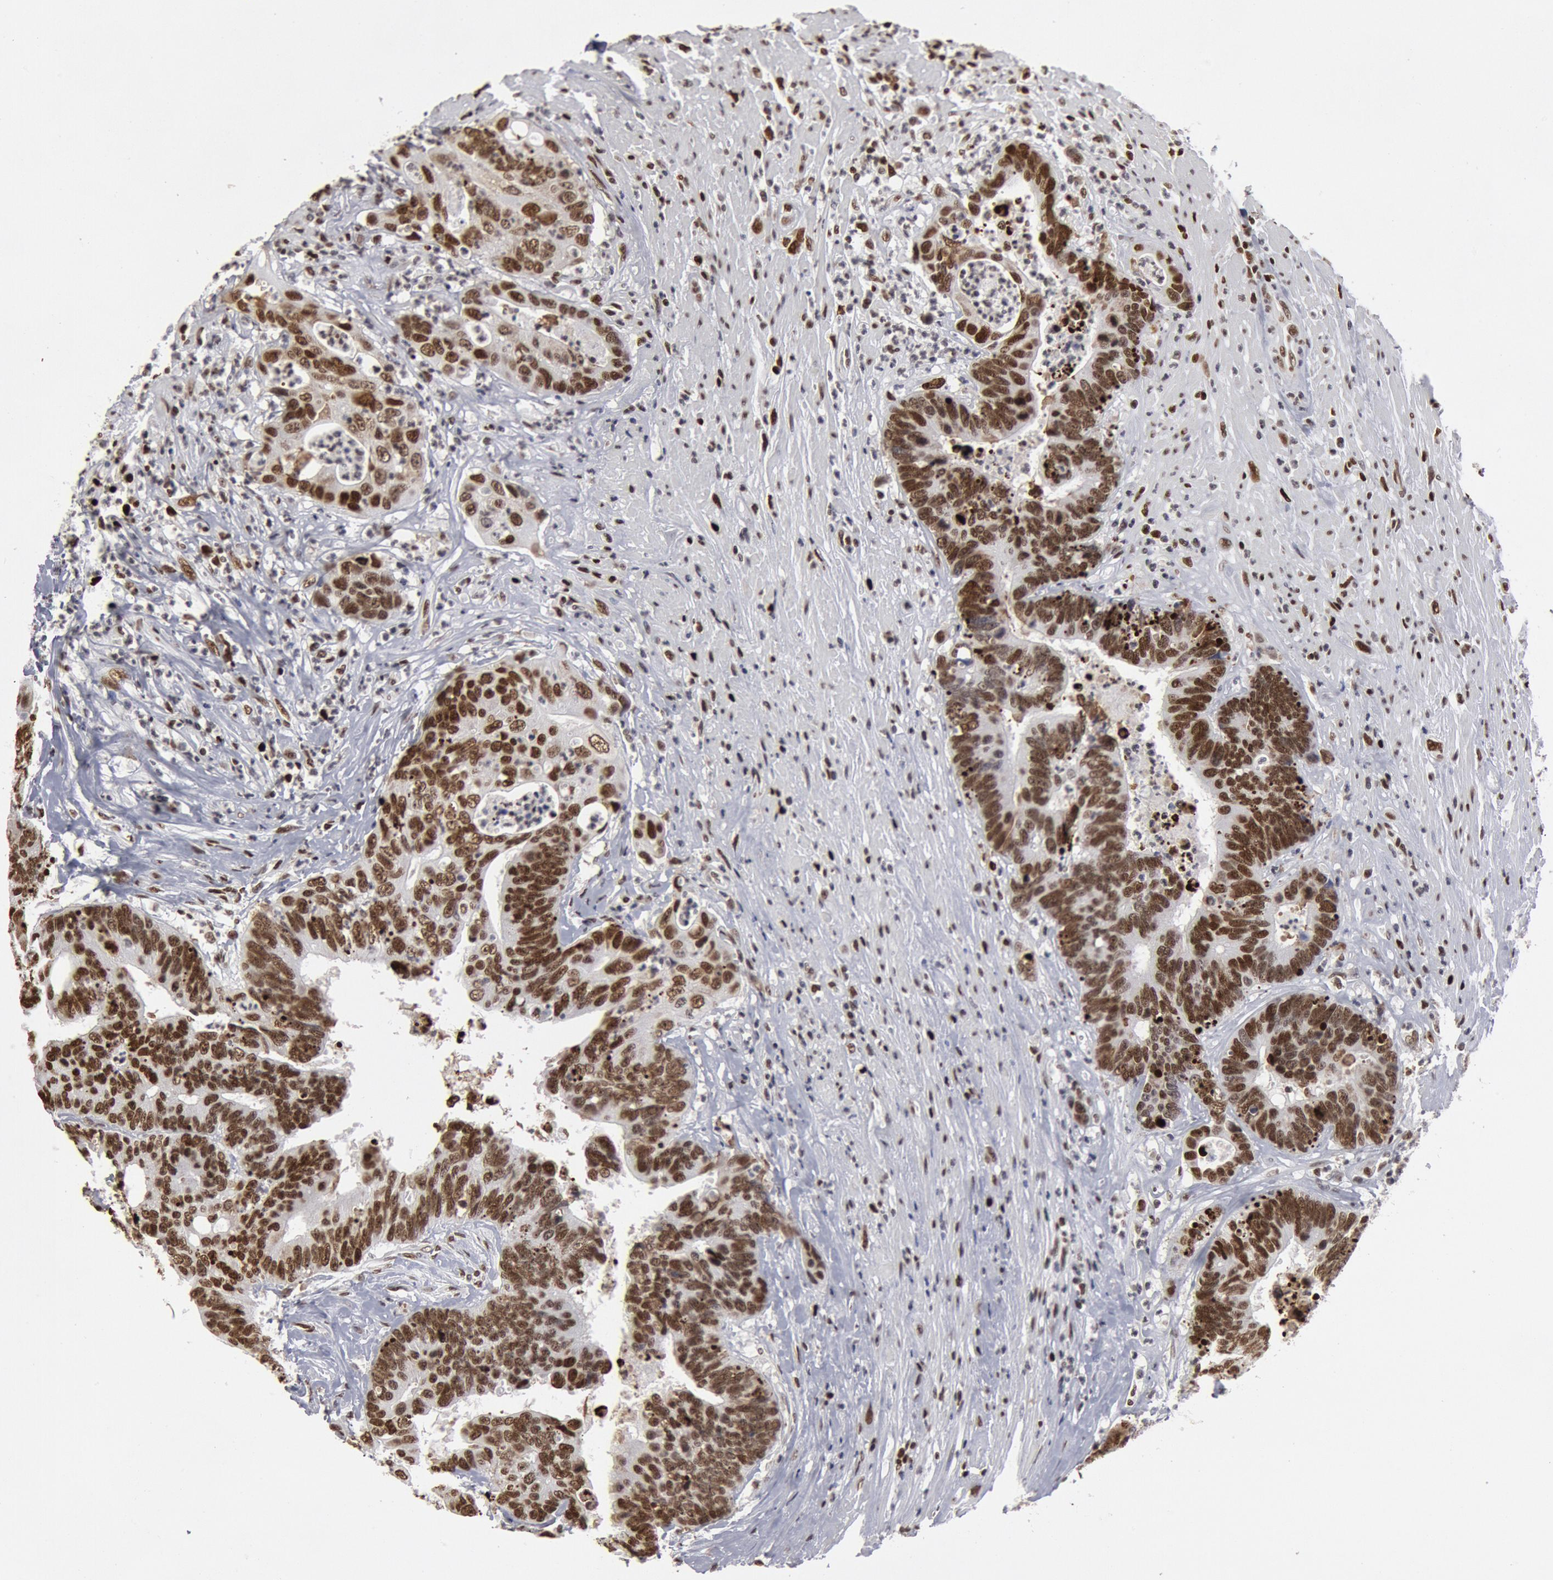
{"staining": {"intensity": "strong", "quantity": ">75%", "location": "nuclear"}, "tissue": "colorectal cancer", "cell_type": "Tumor cells", "image_type": "cancer", "snomed": [{"axis": "morphology", "description": "Adenocarcinoma, NOS"}, {"axis": "topography", "description": "Rectum"}], "caption": "Adenocarcinoma (colorectal) stained with immunohistochemistry (IHC) reveals strong nuclear staining in about >75% of tumor cells.", "gene": "SUB1", "patient": {"sex": "female", "age": 65}}